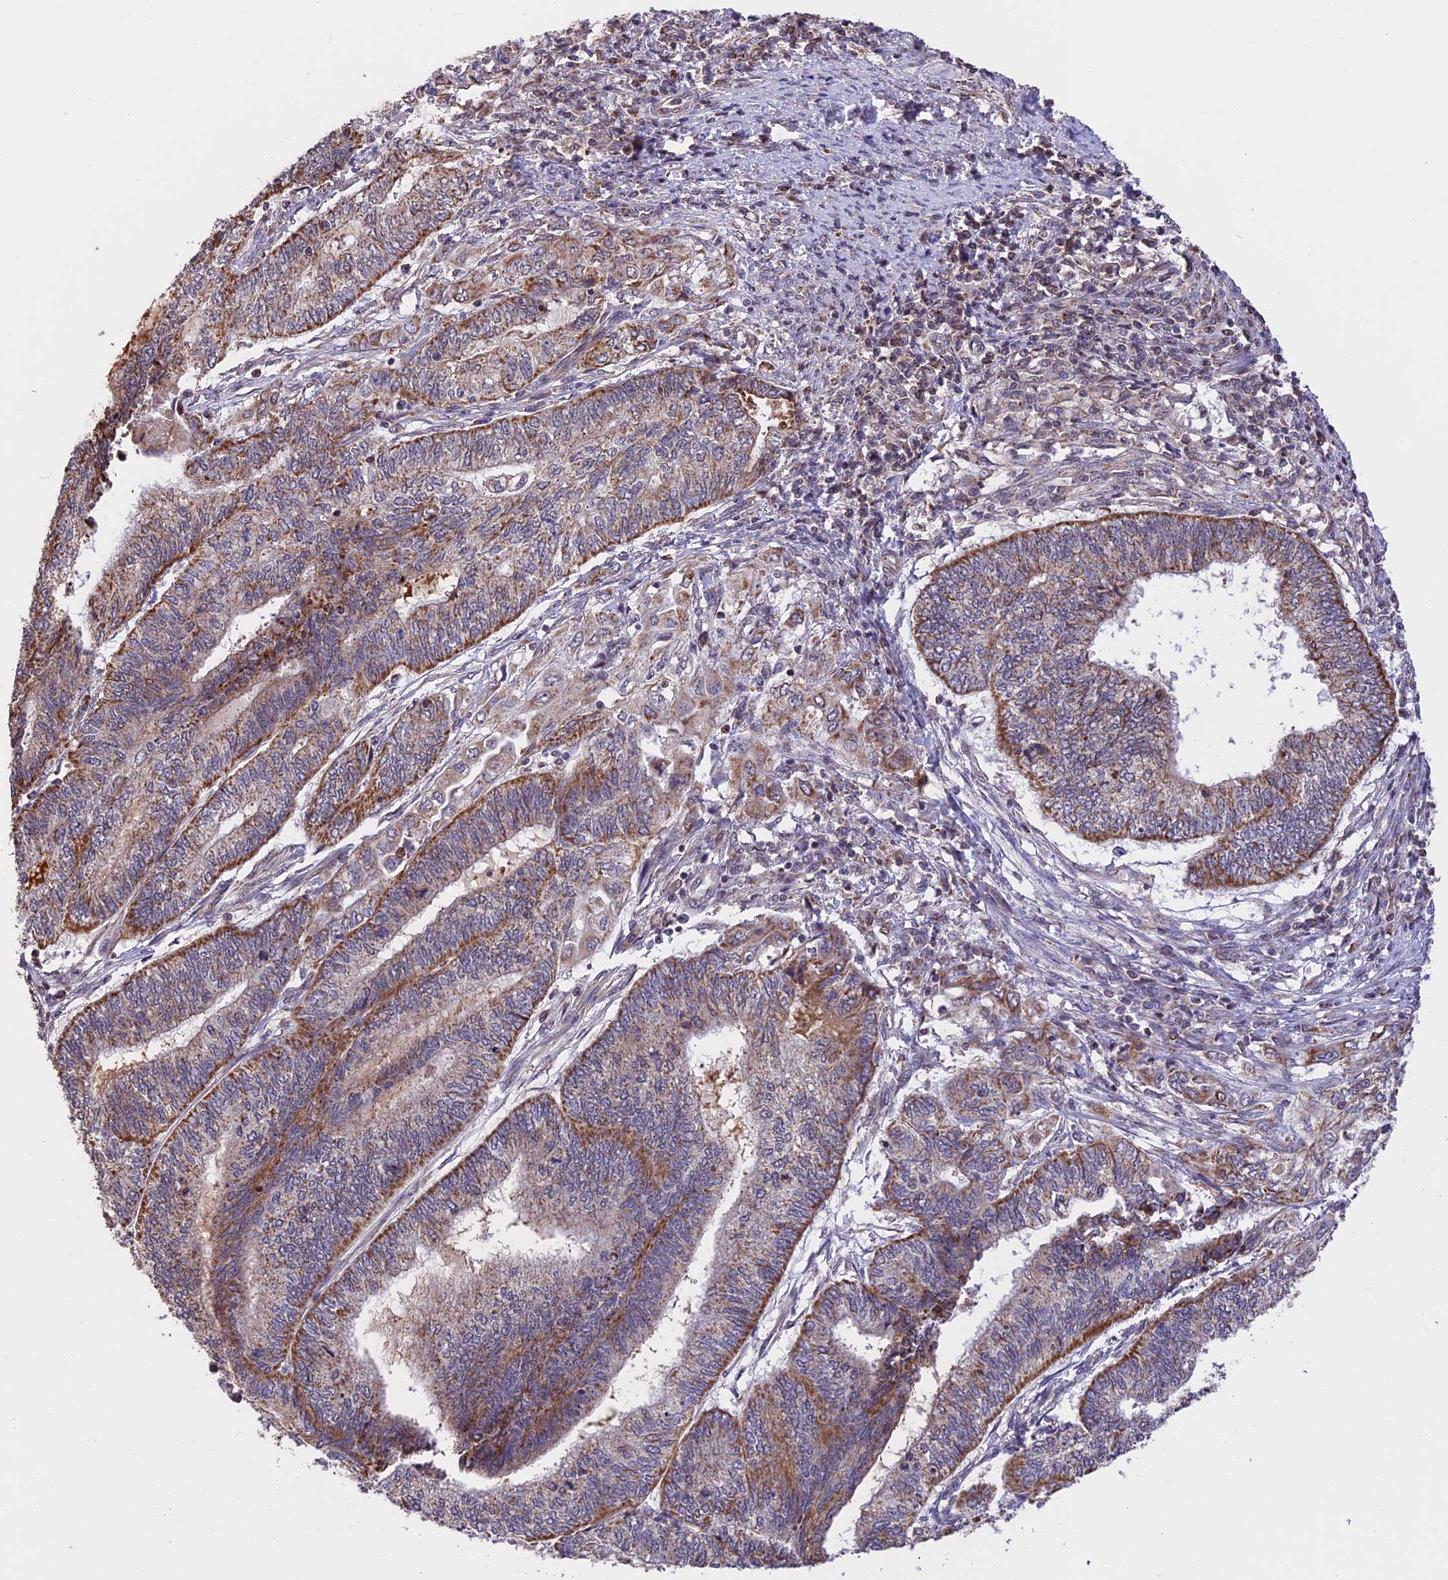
{"staining": {"intensity": "moderate", "quantity": ">75%", "location": "cytoplasmic/membranous"}, "tissue": "endometrial cancer", "cell_type": "Tumor cells", "image_type": "cancer", "snomed": [{"axis": "morphology", "description": "Adenocarcinoma, NOS"}, {"axis": "topography", "description": "Uterus"}, {"axis": "topography", "description": "Endometrium"}], "caption": "Endometrial adenocarcinoma was stained to show a protein in brown. There is medium levels of moderate cytoplasmic/membranous positivity in approximately >75% of tumor cells. Nuclei are stained in blue.", "gene": "RERGL", "patient": {"sex": "female", "age": 70}}